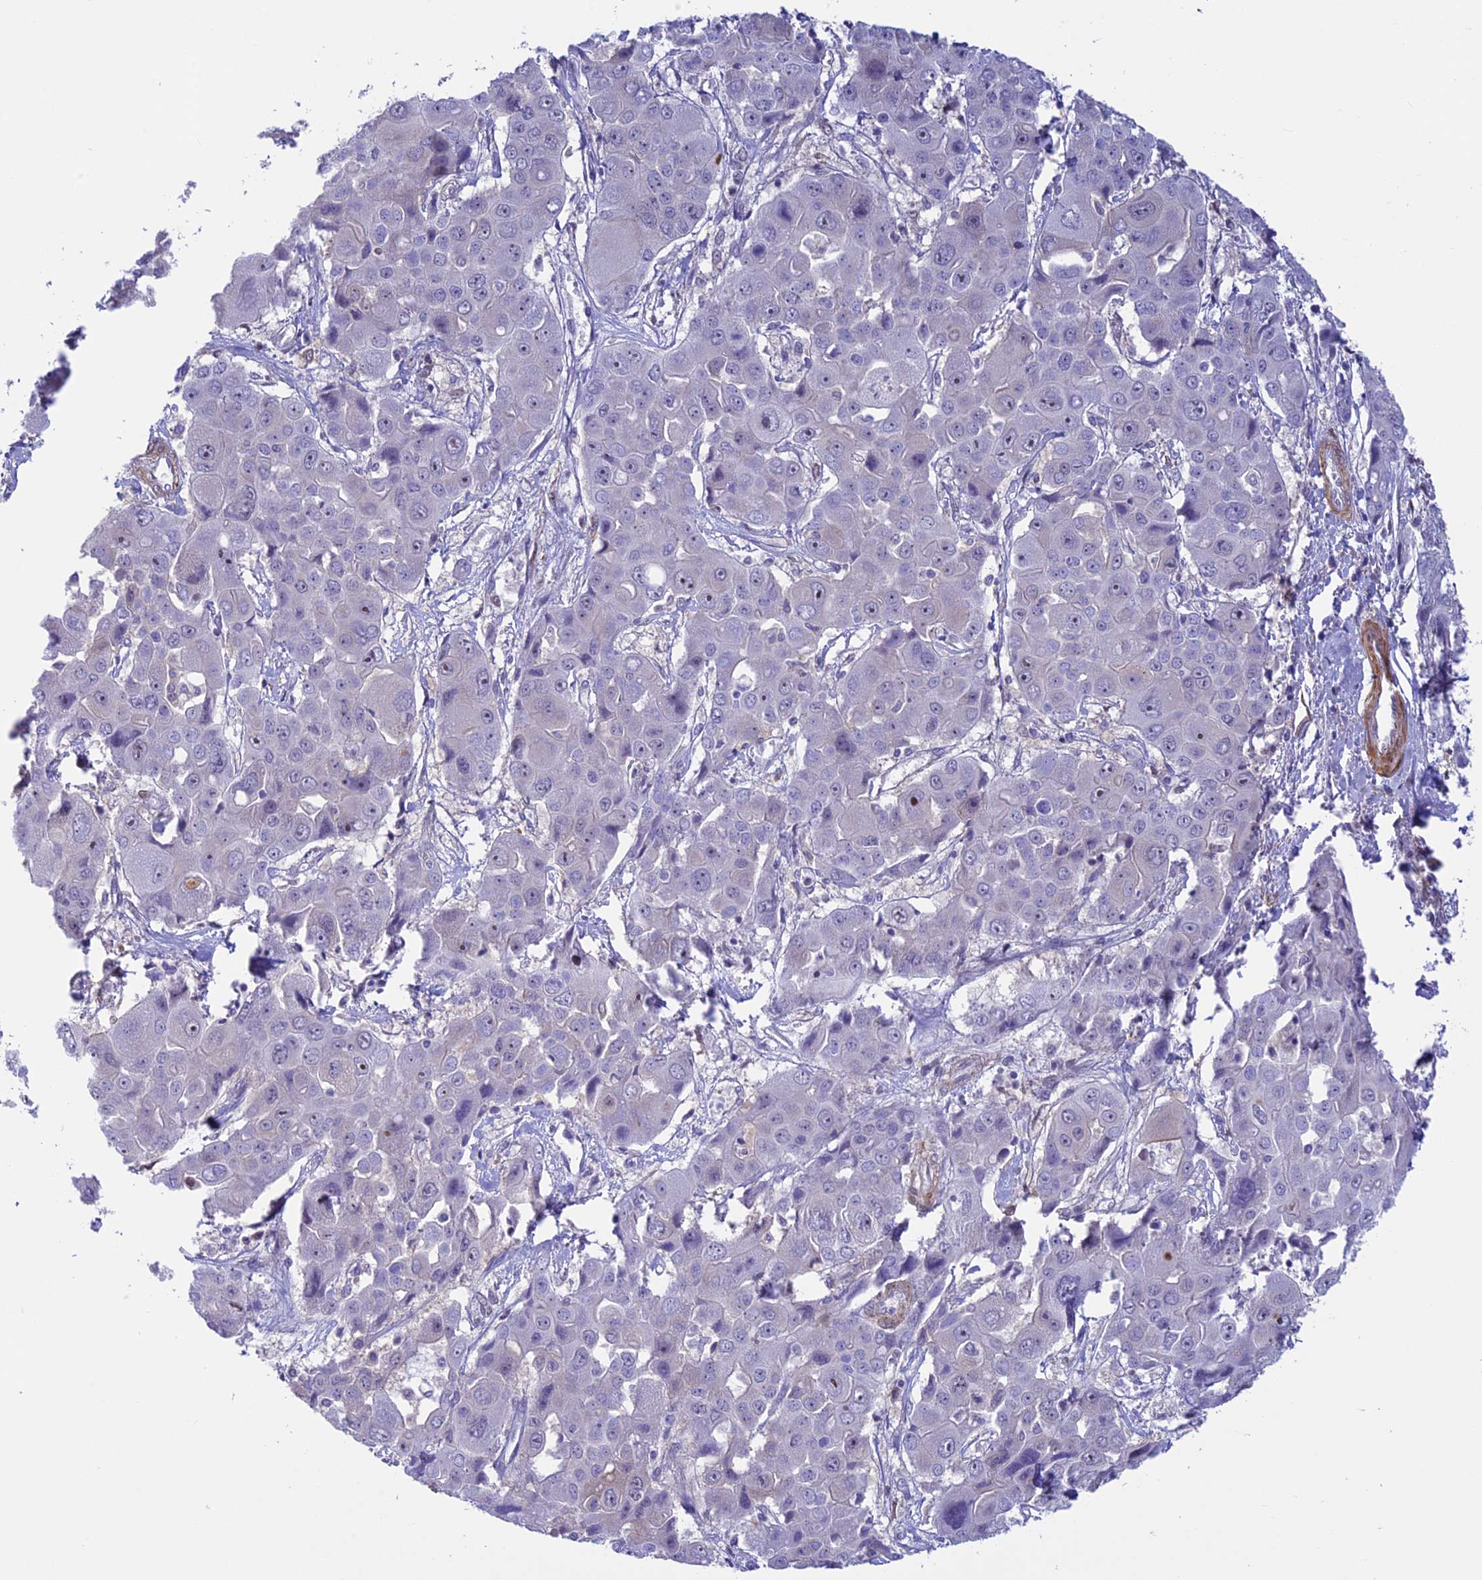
{"staining": {"intensity": "negative", "quantity": "none", "location": "none"}, "tissue": "liver cancer", "cell_type": "Tumor cells", "image_type": "cancer", "snomed": [{"axis": "morphology", "description": "Cholangiocarcinoma"}, {"axis": "topography", "description": "Liver"}], "caption": "This is an immunohistochemistry (IHC) histopathology image of liver cholangiocarcinoma. There is no staining in tumor cells.", "gene": "IGSF6", "patient": {"sex": "male", "age": 67}}